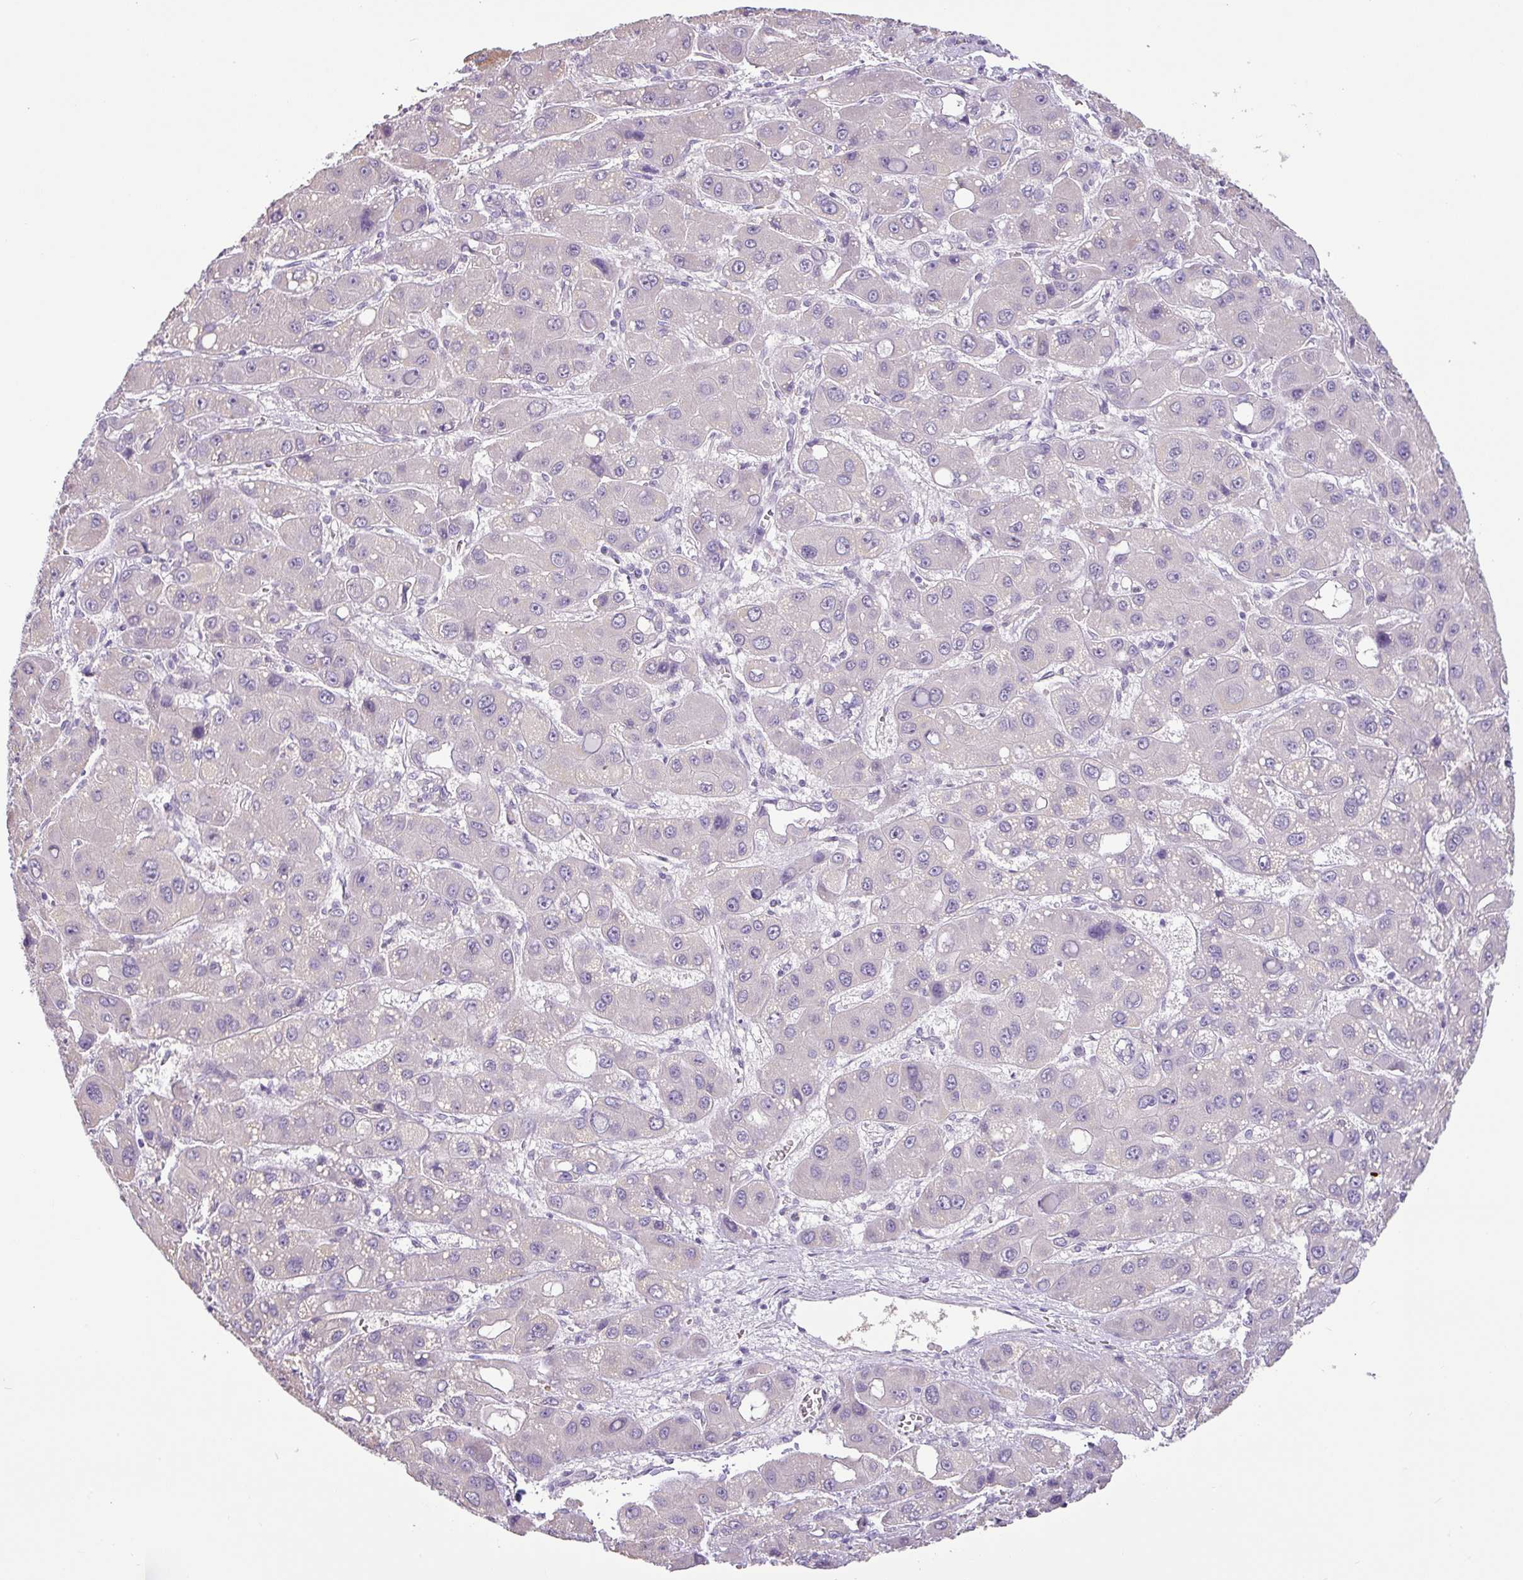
{"staining": {"intensity": "negative", "quantity": "none", "location": "none"}, "tissue": "liver cancer", "cell_type": "Tumor cells", "image_type": "cancer", "snomed": [{"axis": "morphology", "description": "Carcinoma, Hepatocellular, NOS"}, {"axis": "topography", "description": "Liver"}], "caption": "Micrograph shows no protein staining in tumor cells of liver hepatocellular carcinoma tissue.", "gene": "HMCN2", "patient": {"sex": "male", "age": 55}}